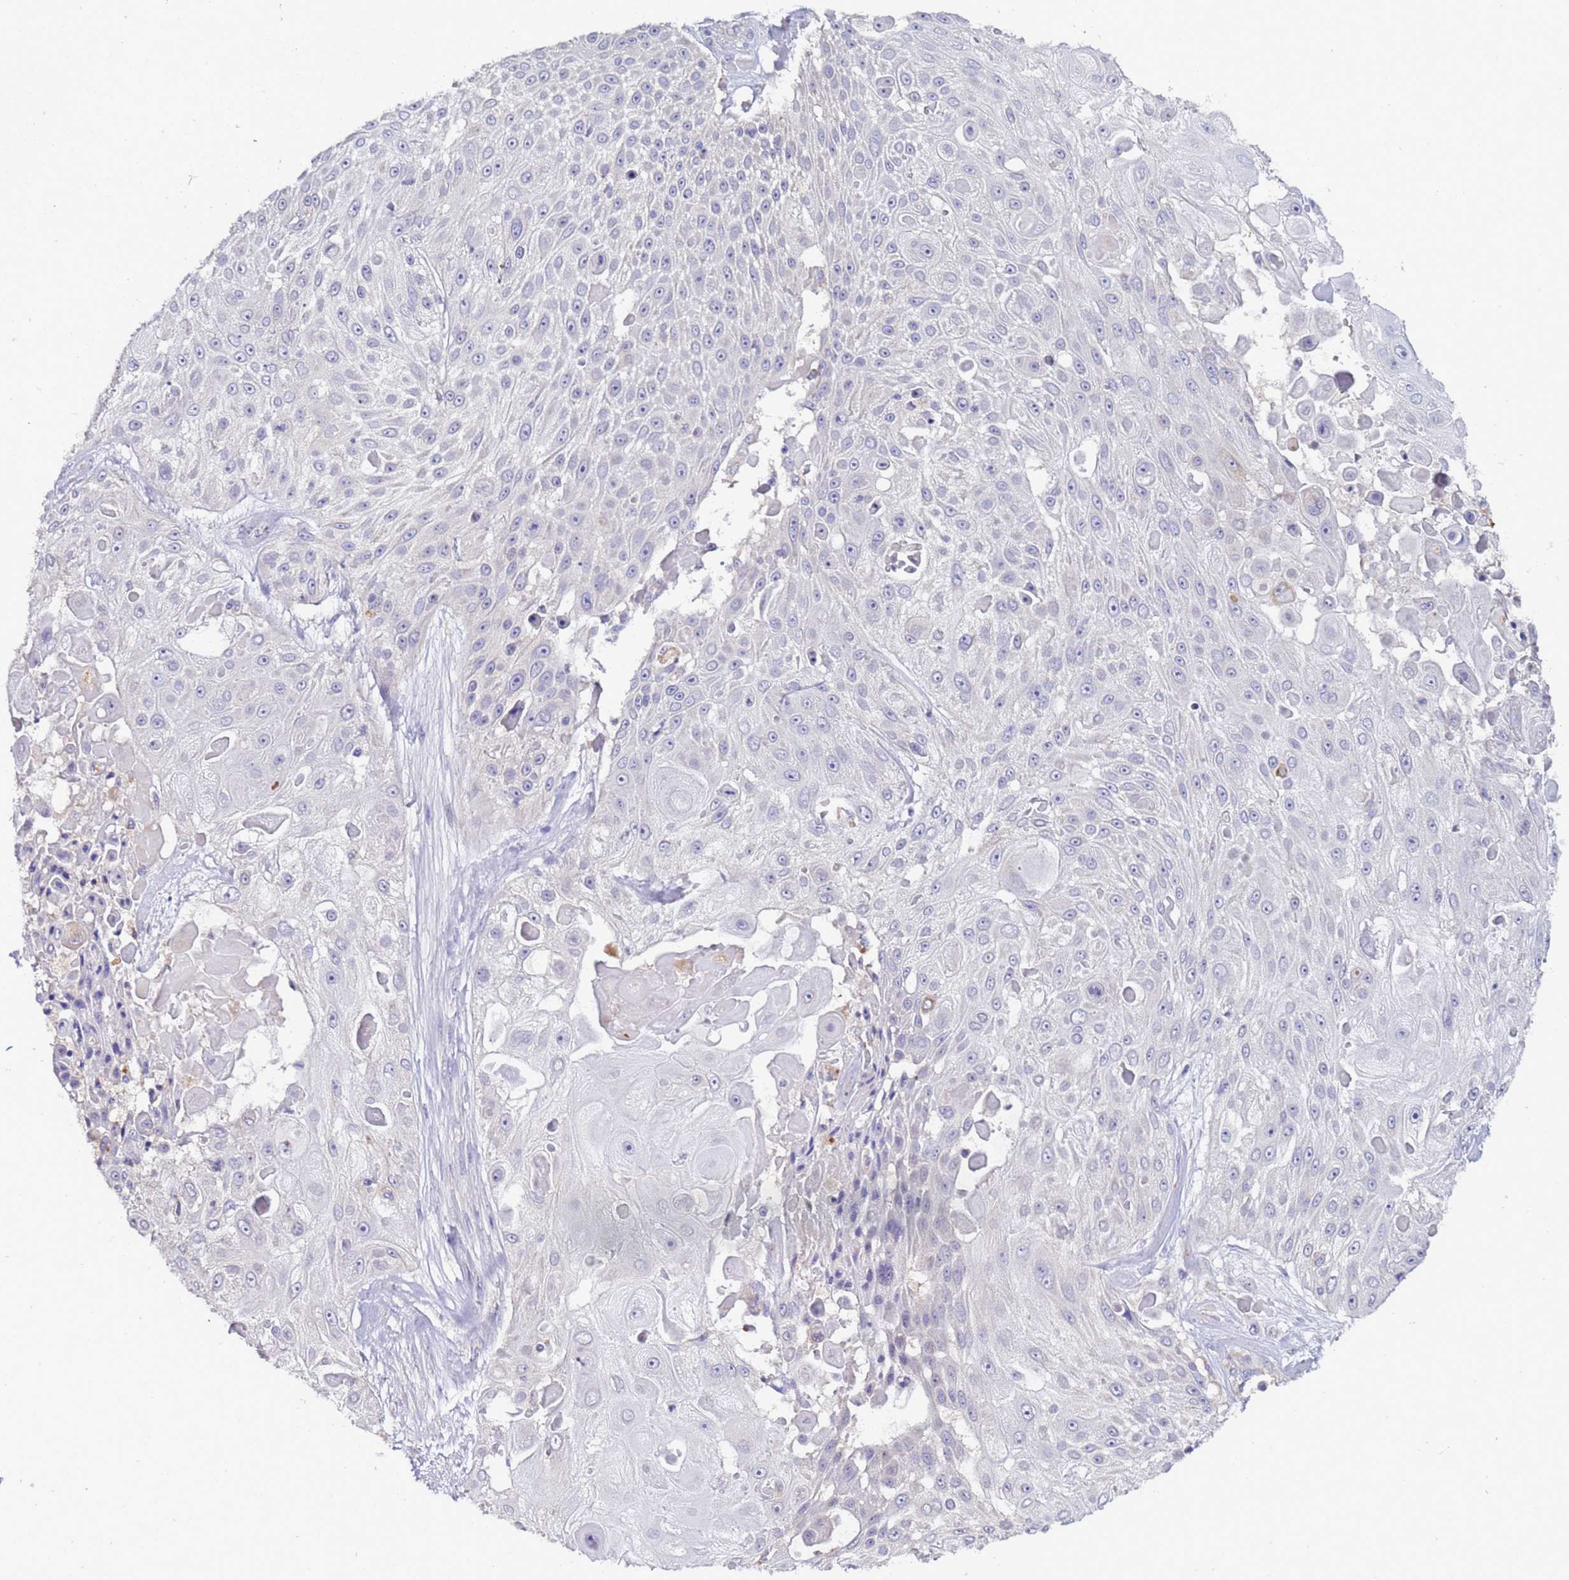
{"staining": {"intensity": "negative", "quantity": "none", "location": "none"}, "tissue": "skin cancer", "cell_type": "Tumor cells", "image_type": "cancer", "snomed": [{"axis": "morphology", "description": "Squamous cell carcinoma, NOS"}, {"axis": "topography", "description": "Skin"}], "caption": "Tumor cells are negative for brown protein staining in skin cancer (squamous cell carcinoma).", "gene": "ZNF248", "patient": {"sex": "female", "age": 86}}